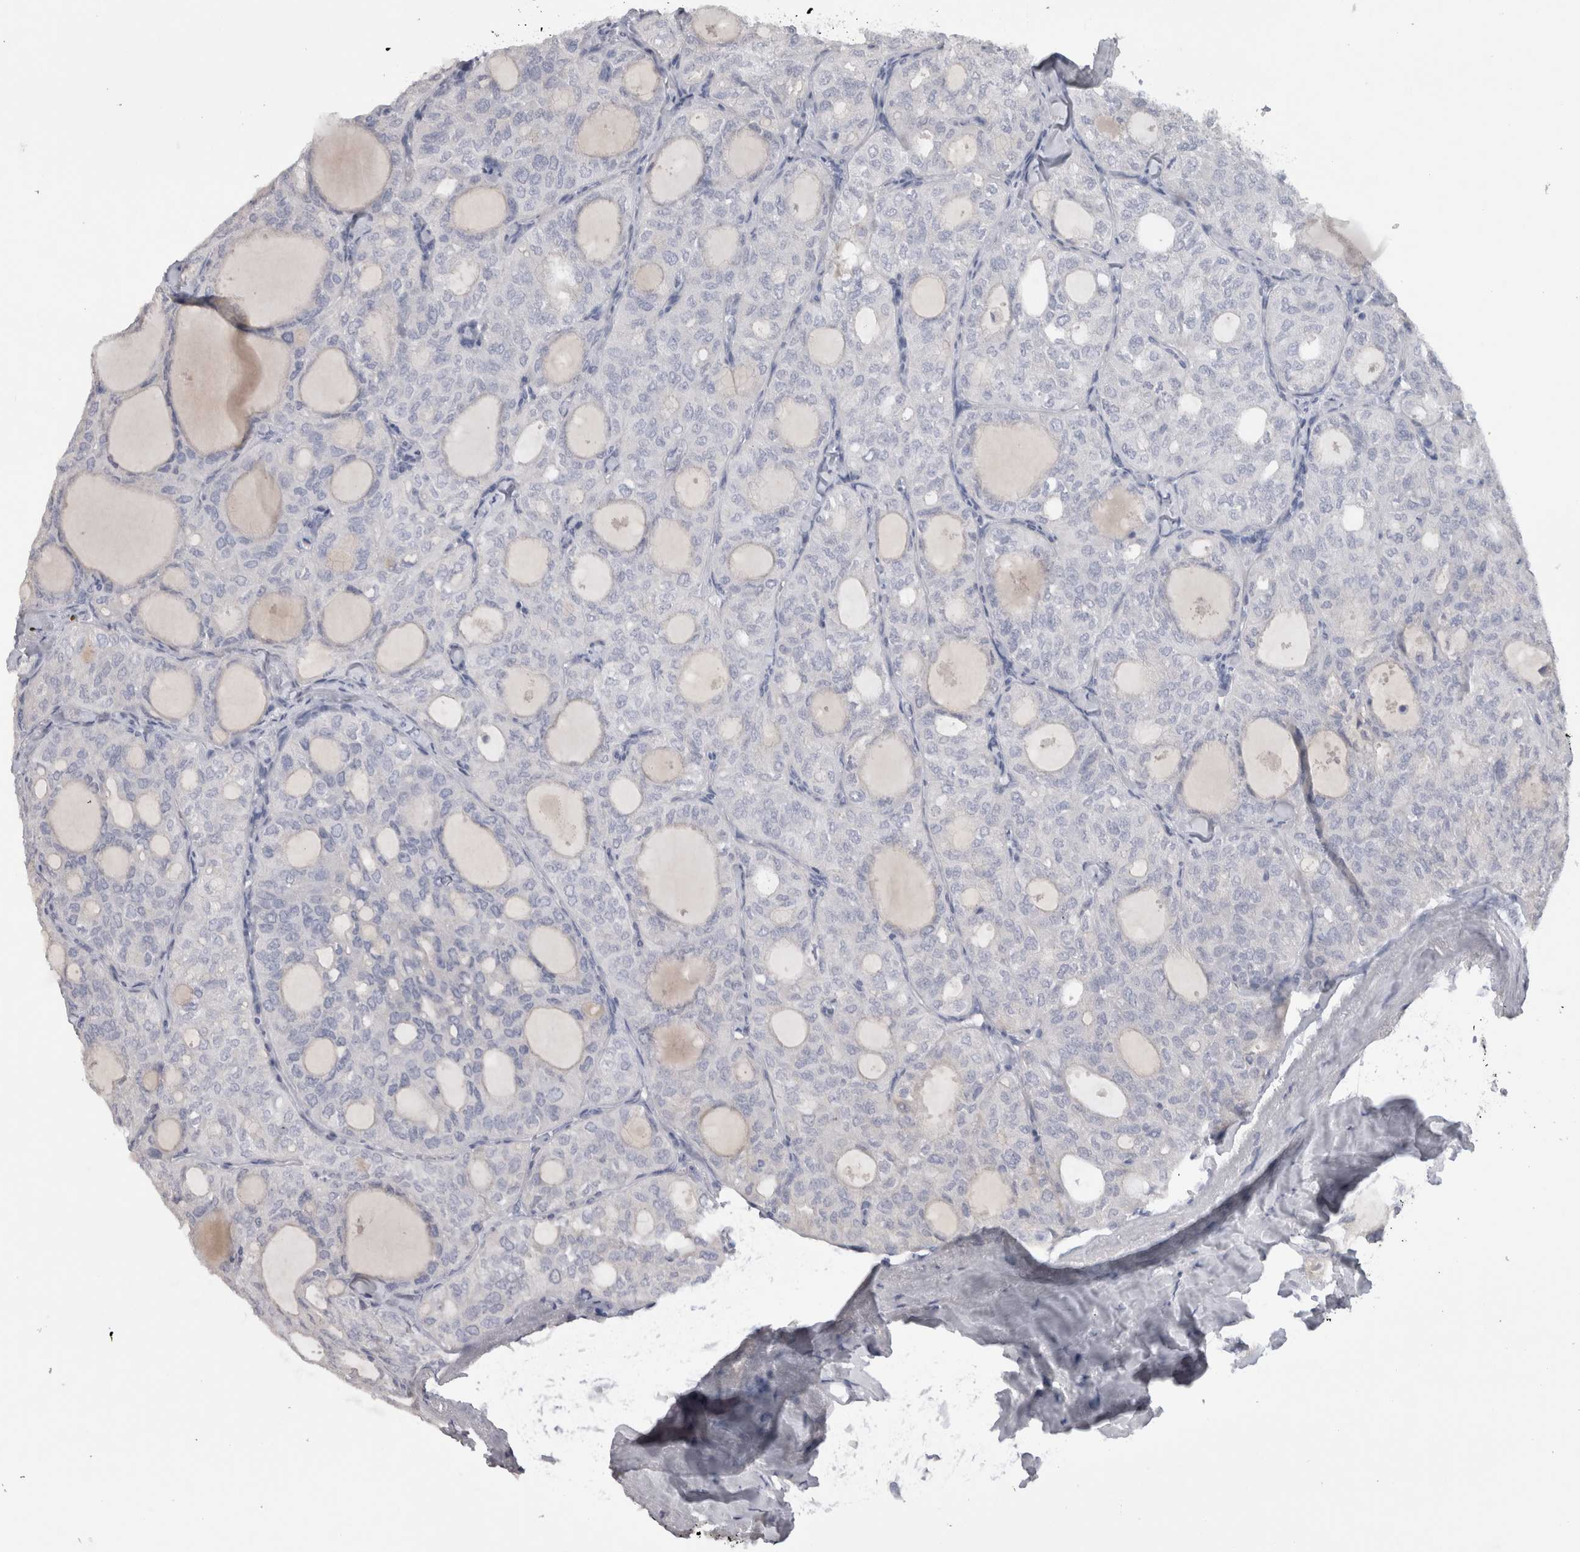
{"staining": {"intensity": "negative", "quantity": "none", "location": "none"}, "tissue": "thyroid cancer", "cell_type": "Tumor cells", "image_type": "cancer", "snomed": [{"axis": "morphology", "description": "Follicular adenoma carcinoma, NOS"}, {"axis": "topography", "description": "Thyroid gland"}], "caption": "The immunohistochemistry (IHC) micrograph has no significant positivity in tumor cells of thyroid cancer (follicular adenoma carcinoma) tissue.", "gene": "ADAM2", "patient": {"sex": "male", "age": 75}}